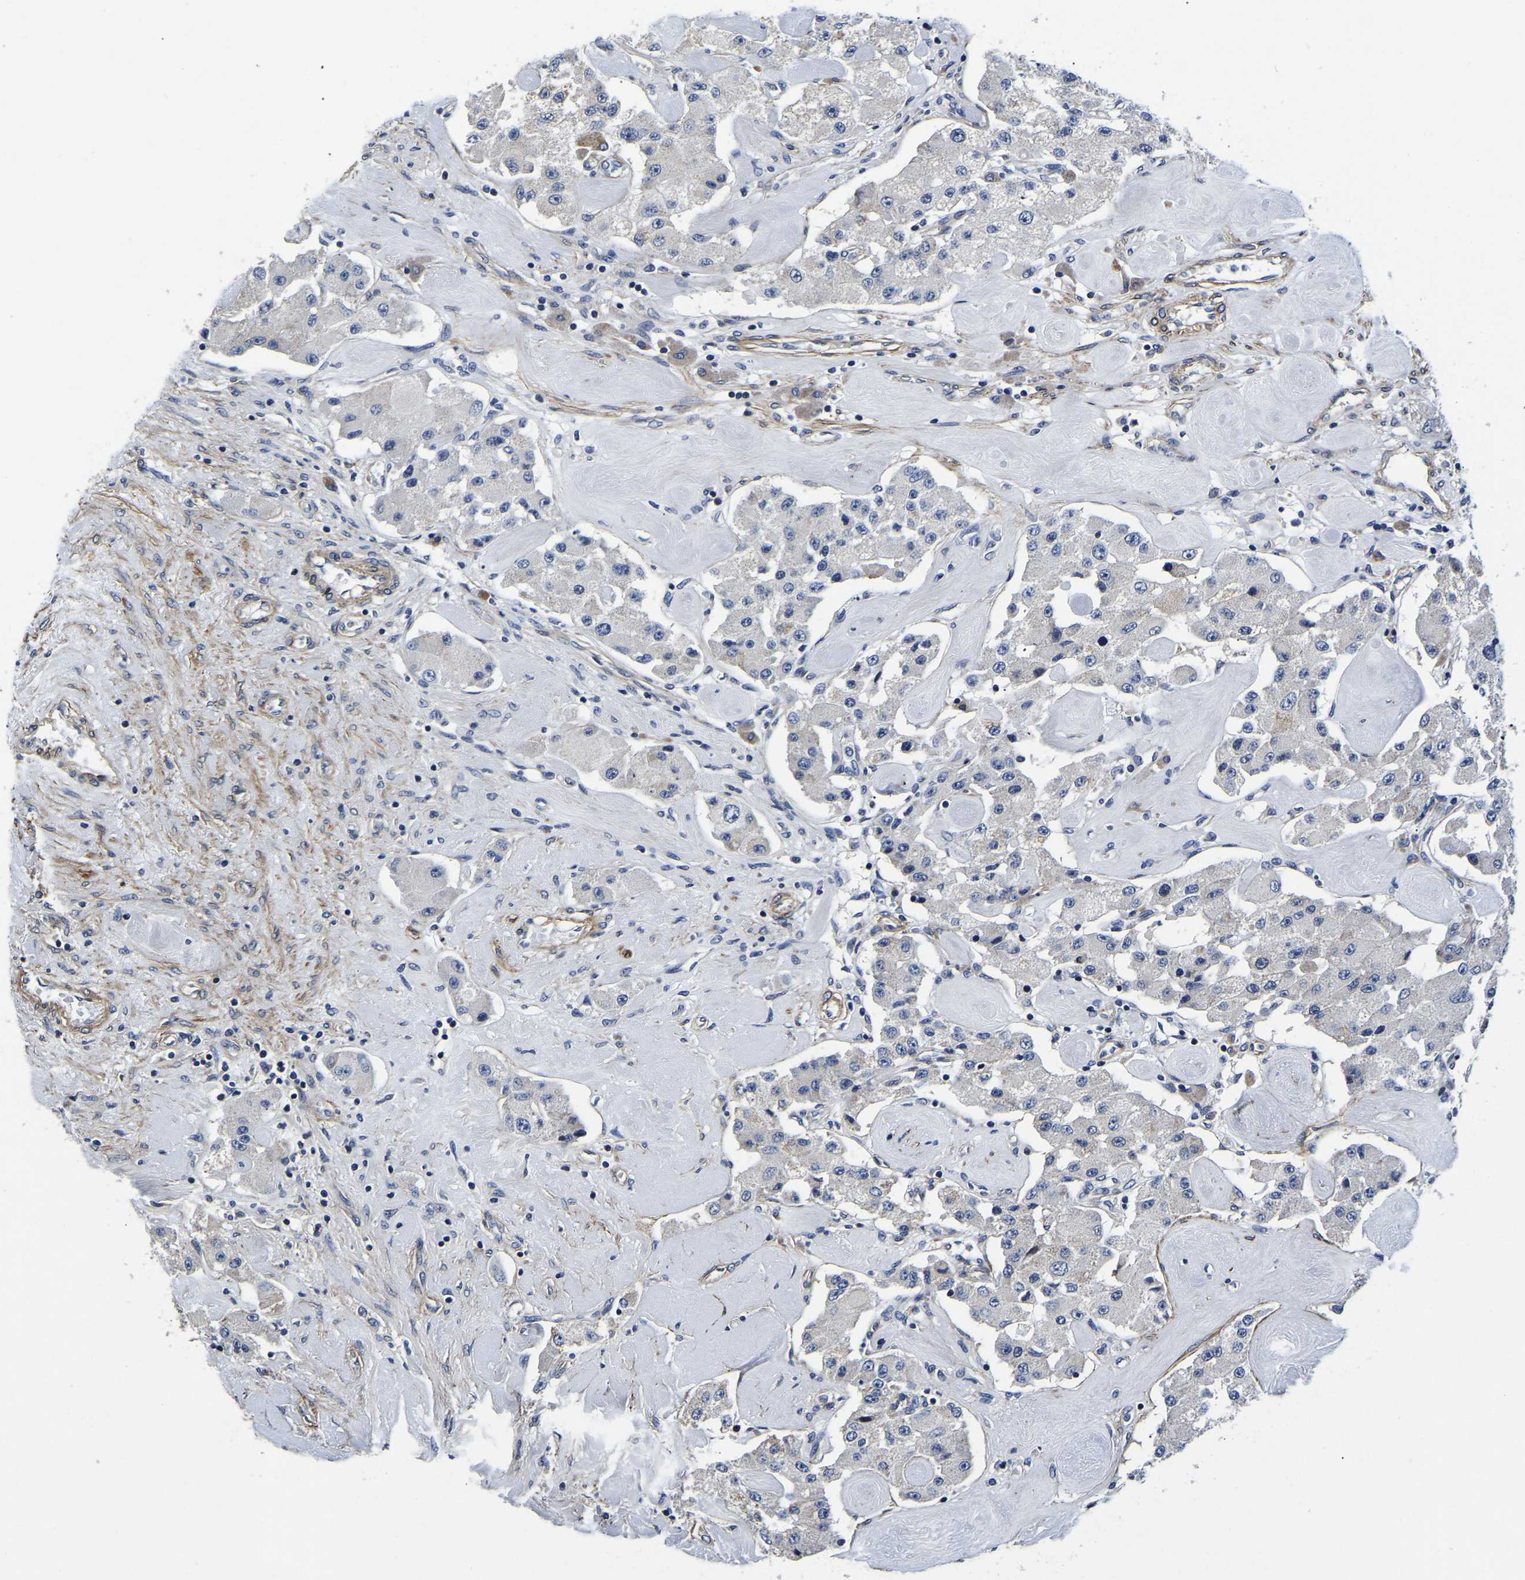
{"staining": {"intensity": "negative", "quantity": "none", "location": "none"}, "tissue": "carcinoid", "cell_type": "Tumor cells", "image_type": "cancer", "snomed": [{"axis": "morphology", "description": "Carcinoid, malignant, NOS"}, {"axis": "topography", "description": "Pancreas"}], "caption": "DAB immunohistochemical staining of human carcinoid (malignant) shows no significant staining in tumor cells.", "gene": "KCTD17", "patient": {"sex": "male", "age": 41}}